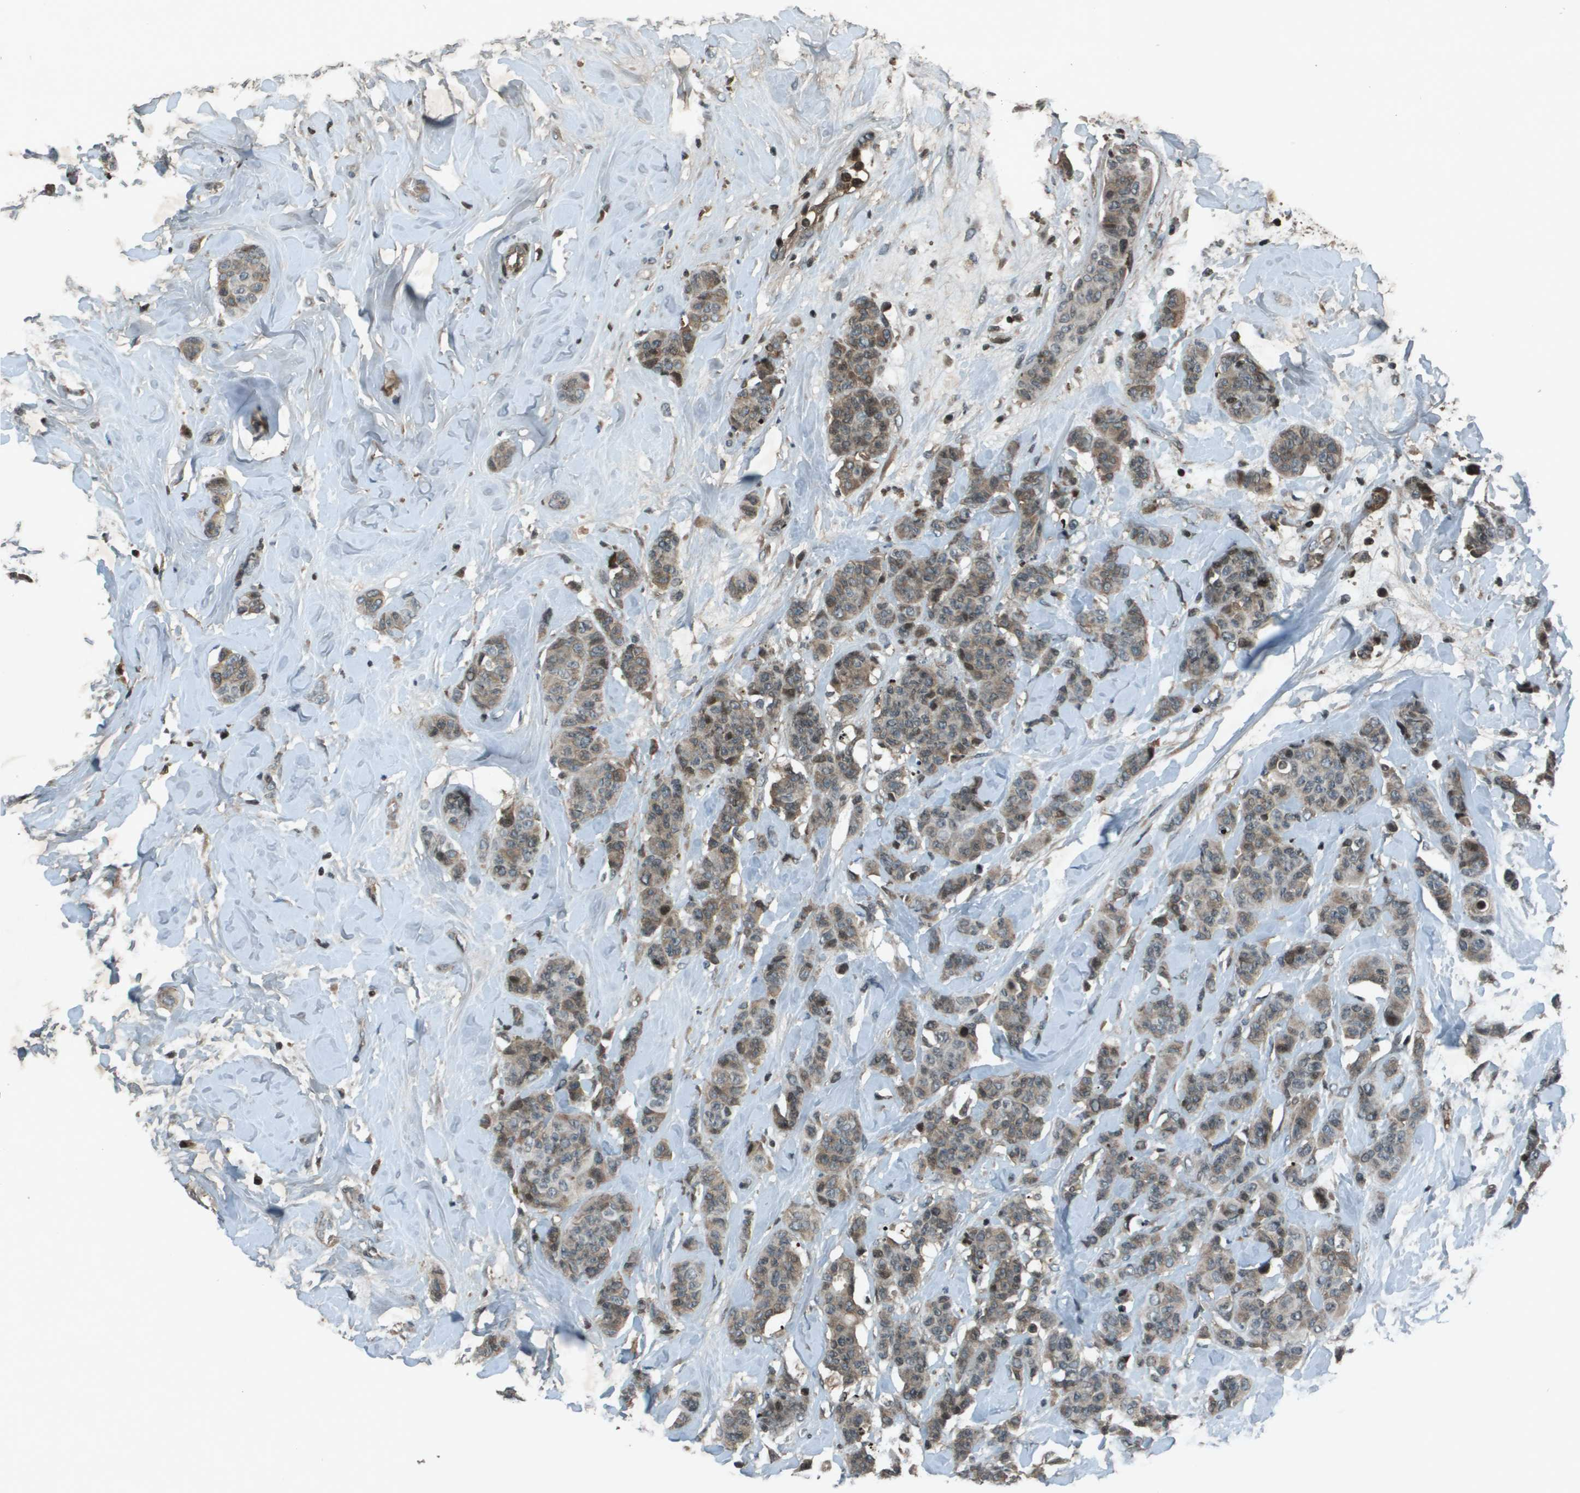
{"staining": {"intensity": "weak", "quantity": "25%-75%", "location": "cytoplasmic/membranous"}, "tissue": "breast cancer", "cell_type": "Tumor cells", "image_type": "cancer", "snomed": [{"axis": "morphology", "description": "Normal tissue, NOS"}, {"axis": "morphology", "description": "Duct carcinoma"}, {"axis": "topography", "description": "Breast"}], "caption": "Human breast invasive ductal carcinoma stained with a protein marker demonstrates weak staining in tumor cells.", "gene": "CXCL12", "patient": {"sex": "female", "age": 40}}